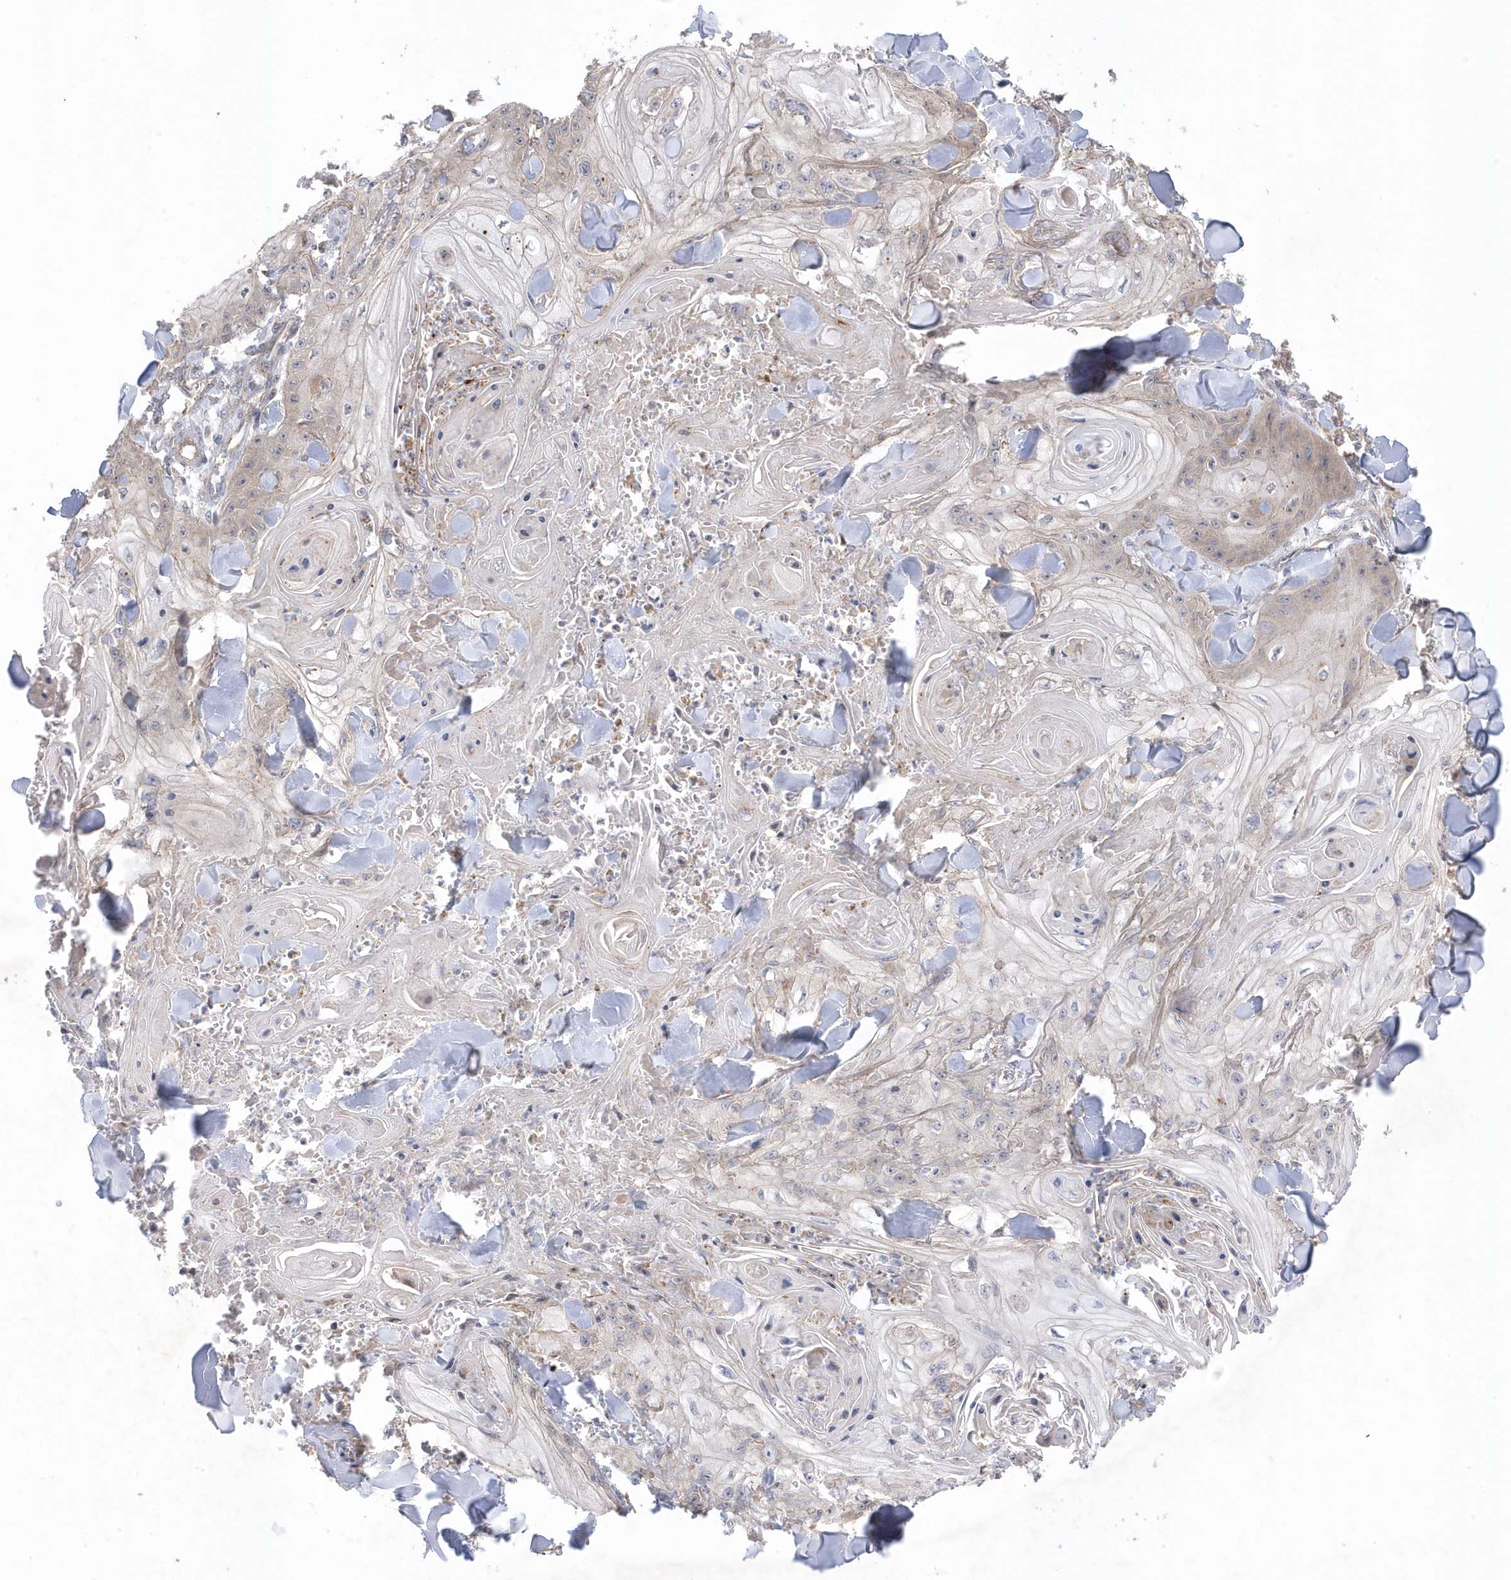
{"staining": {"intensity": "negative", "quantity": "none", "location": "none"}, "tissue": "skin cancer", "cell_type": "Tumor cells", "image_type": "cancer", "snomed": [{"axis": "morphology", "description": "Squamous cell carcinoma, NOS"}, {"axis": "topography", "description": "Skin"}], "caption": "A high-resolution image shows IHC staining of skin cancer (squamous cell carcinoma), which shows no significant staining in tumor cells.", "gene": "ANAPC1", "patient": {"sex": "male", "age": 74}}